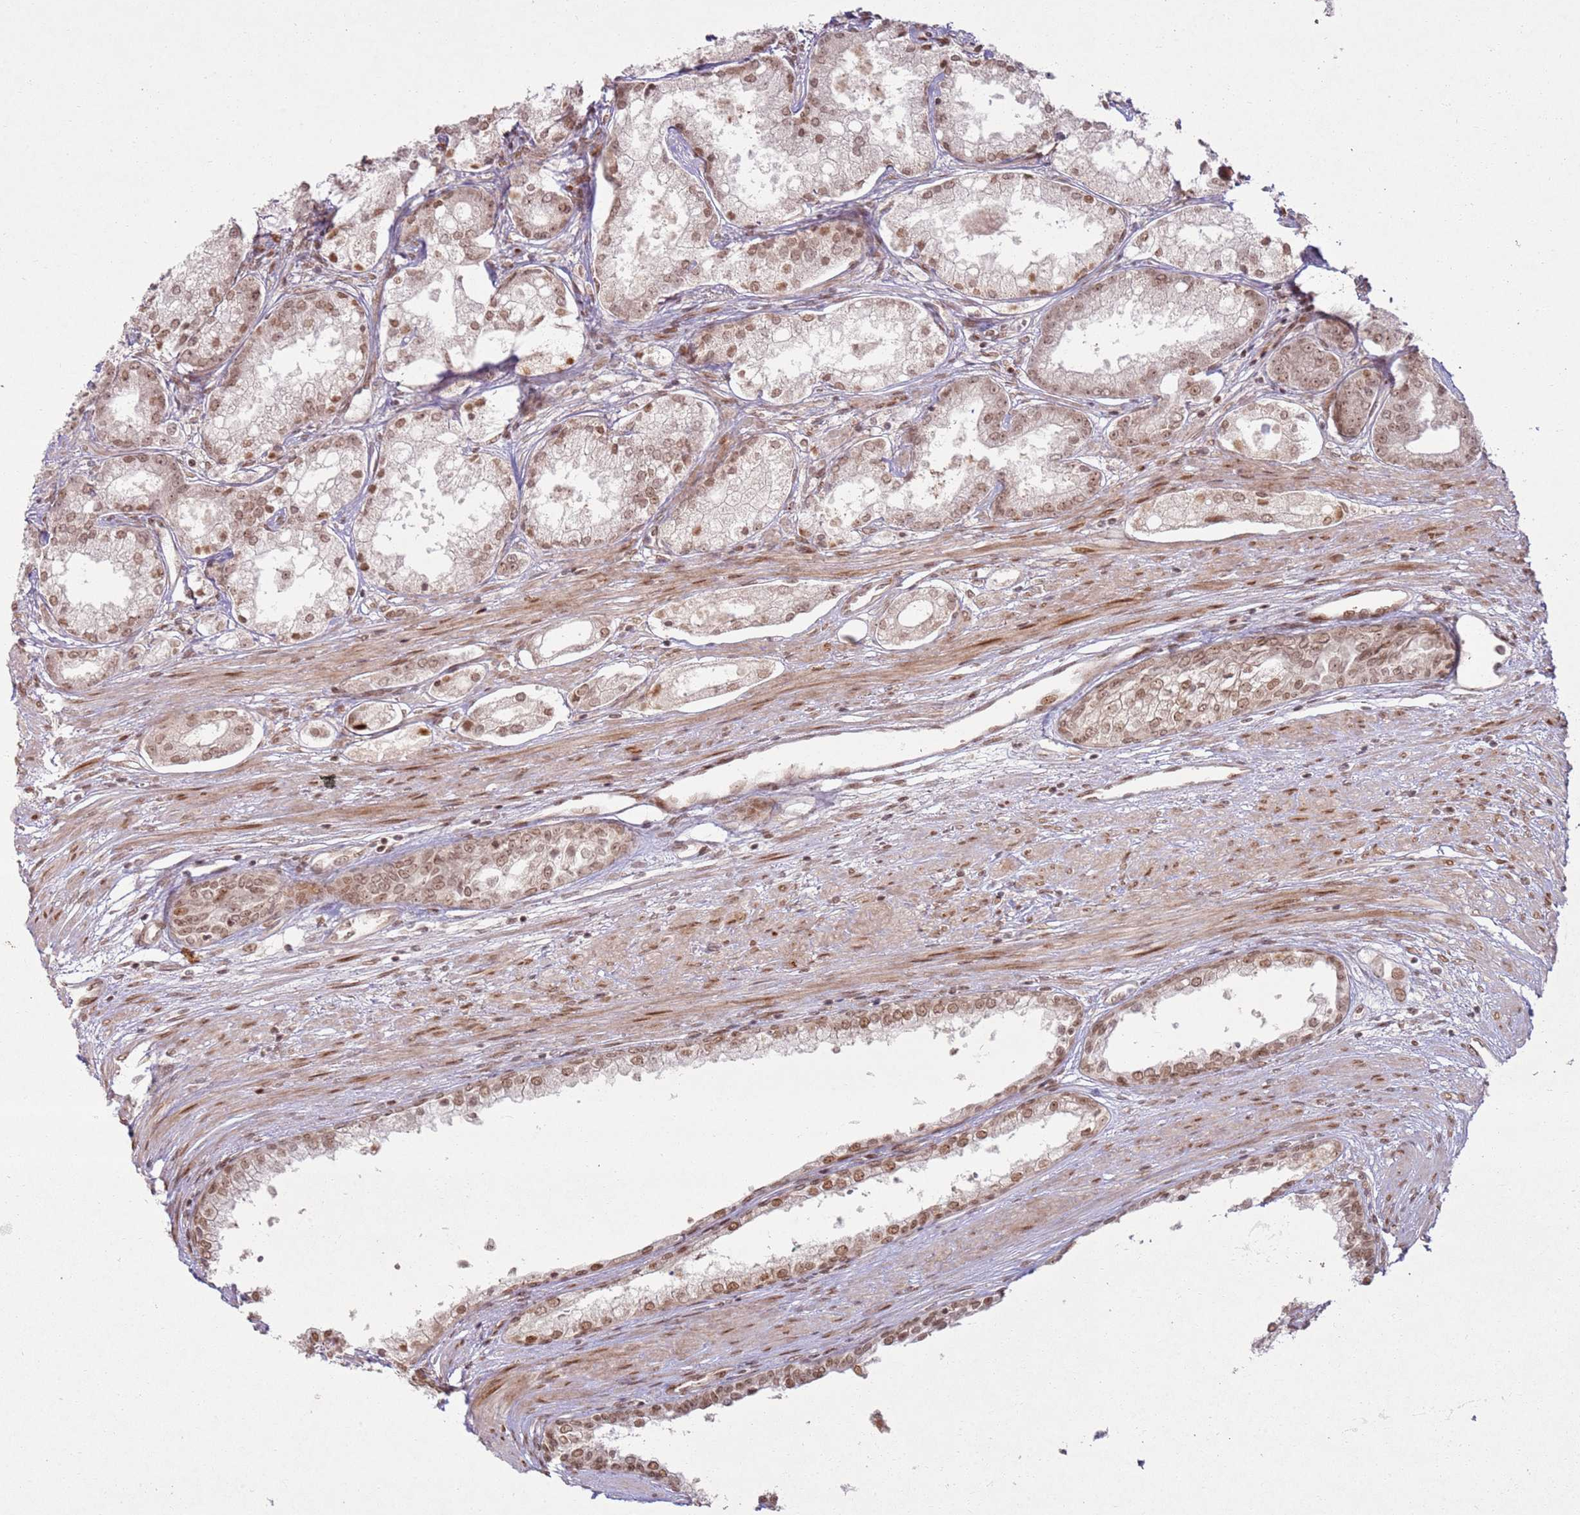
{"staining": {"intensity": "moderate", "quantity": ">75%", "location": "nuclear"}, "tissue": "prostate cancer", "cell_type": "Tumor cells", "image_type": "cancer", "snomed": [{"axis": "morphology", "description": "Adenocarcinoma, Low grade"}, {"axis": "topography", "description": "Prostate"}], "caption": "Brown immunohistochemical staining in prostate cancer shows moderate nuclear staining in about >75% of tumor cells.", "gene": "KLHL36", "patient": {"sex": "male", "age": 68}}